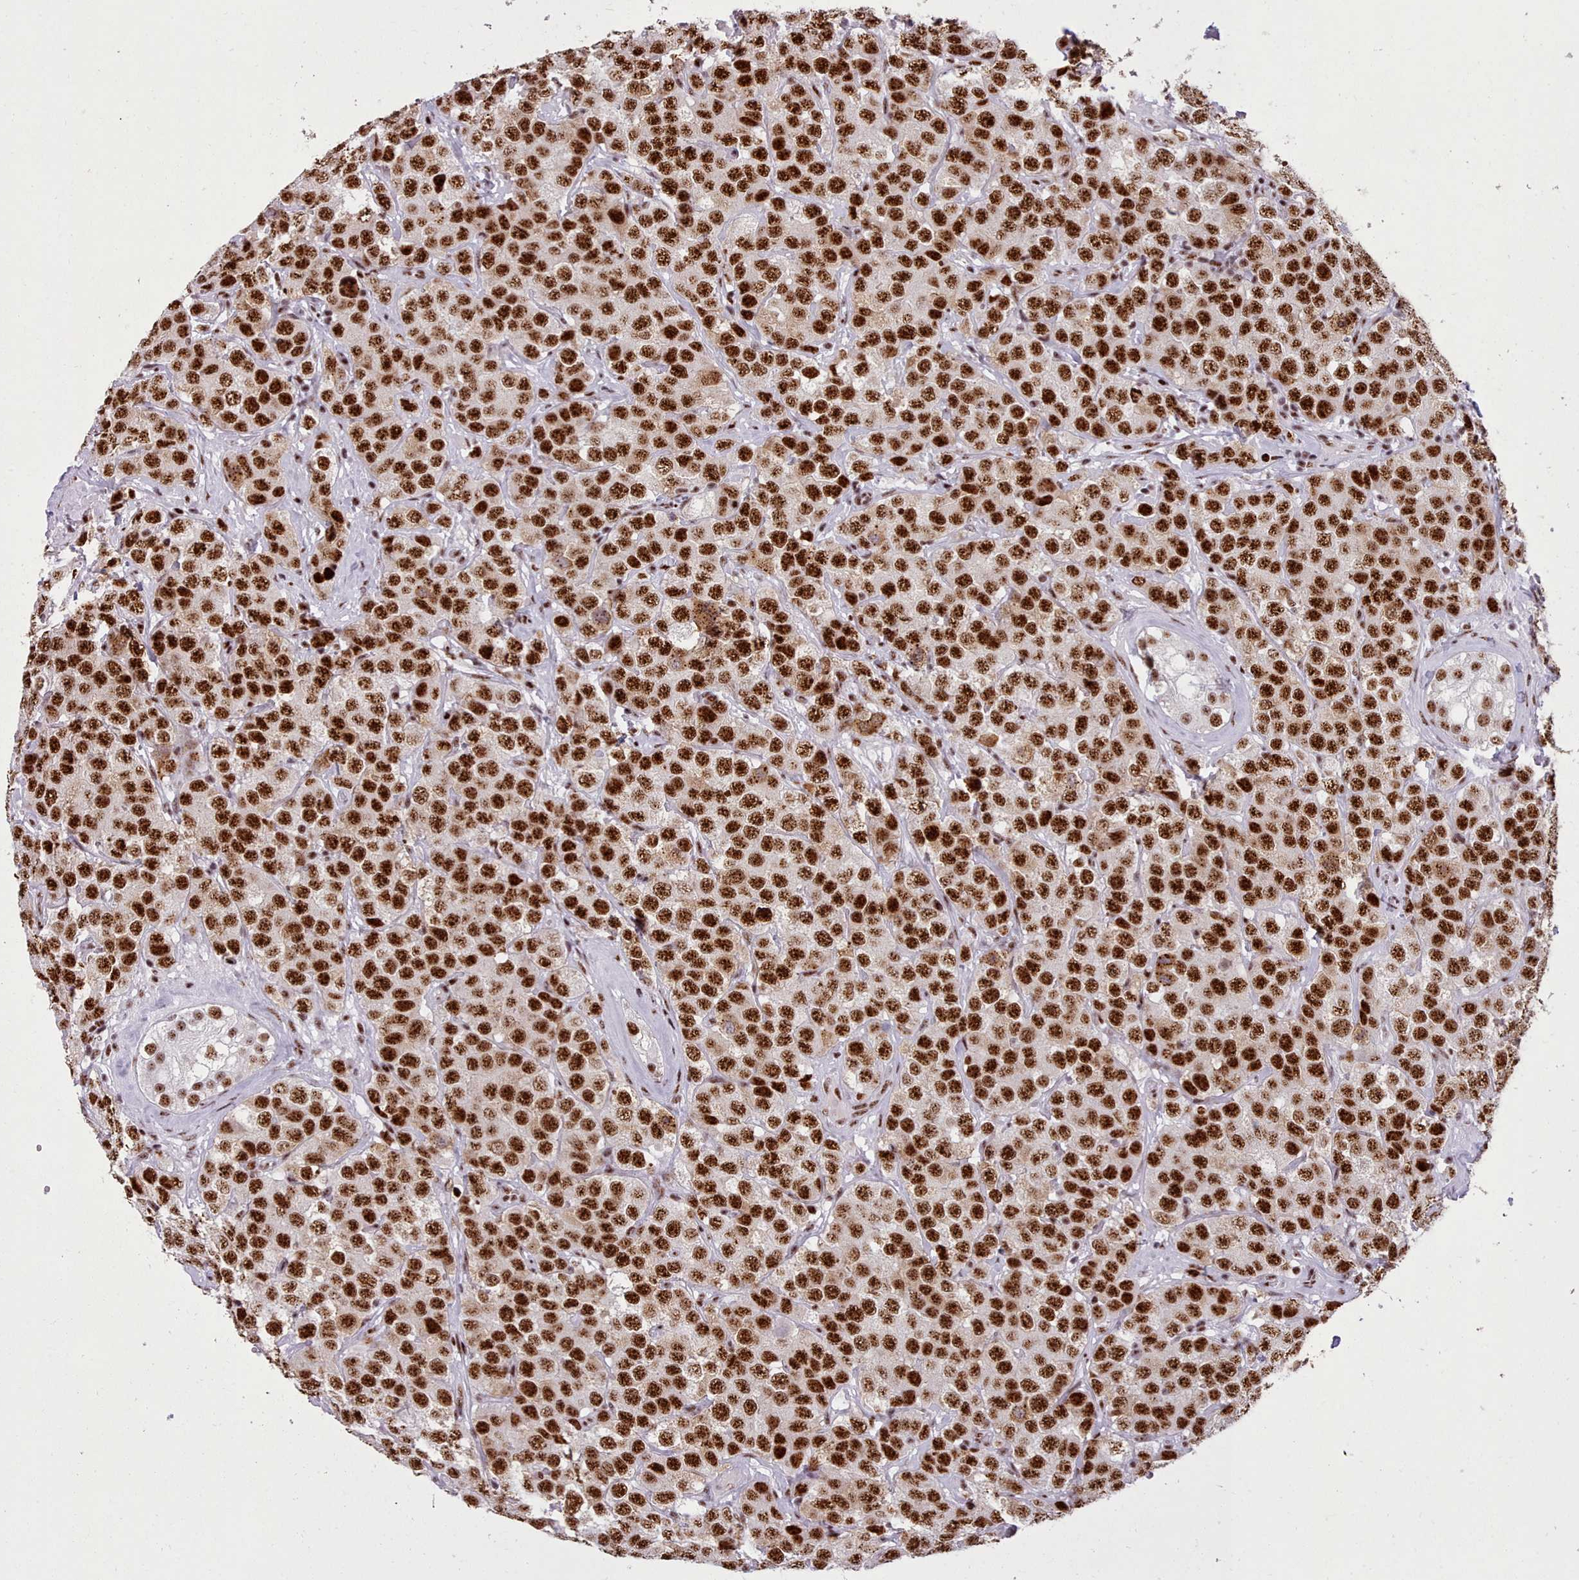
{"staining": {"intensity": "strong", "quantity": ">75%", "location": "nuclear"}, "tissue": "testis cancer", "cell_type": "Tumor cells", "image_type": "cancer", "snomed": [{"axis": "morphology", "description": "Seminoma, NOS"}, {"axis": "topography", "description": "Testis"}], "caption": "Immunohistochemical staining of testis cancer (seminoma) demonstrates strong nuclear protein expression in approximately >75% of tumor cells.", "gene": "TMEM35B", "patient": {"sex": "male", "age": 28}}